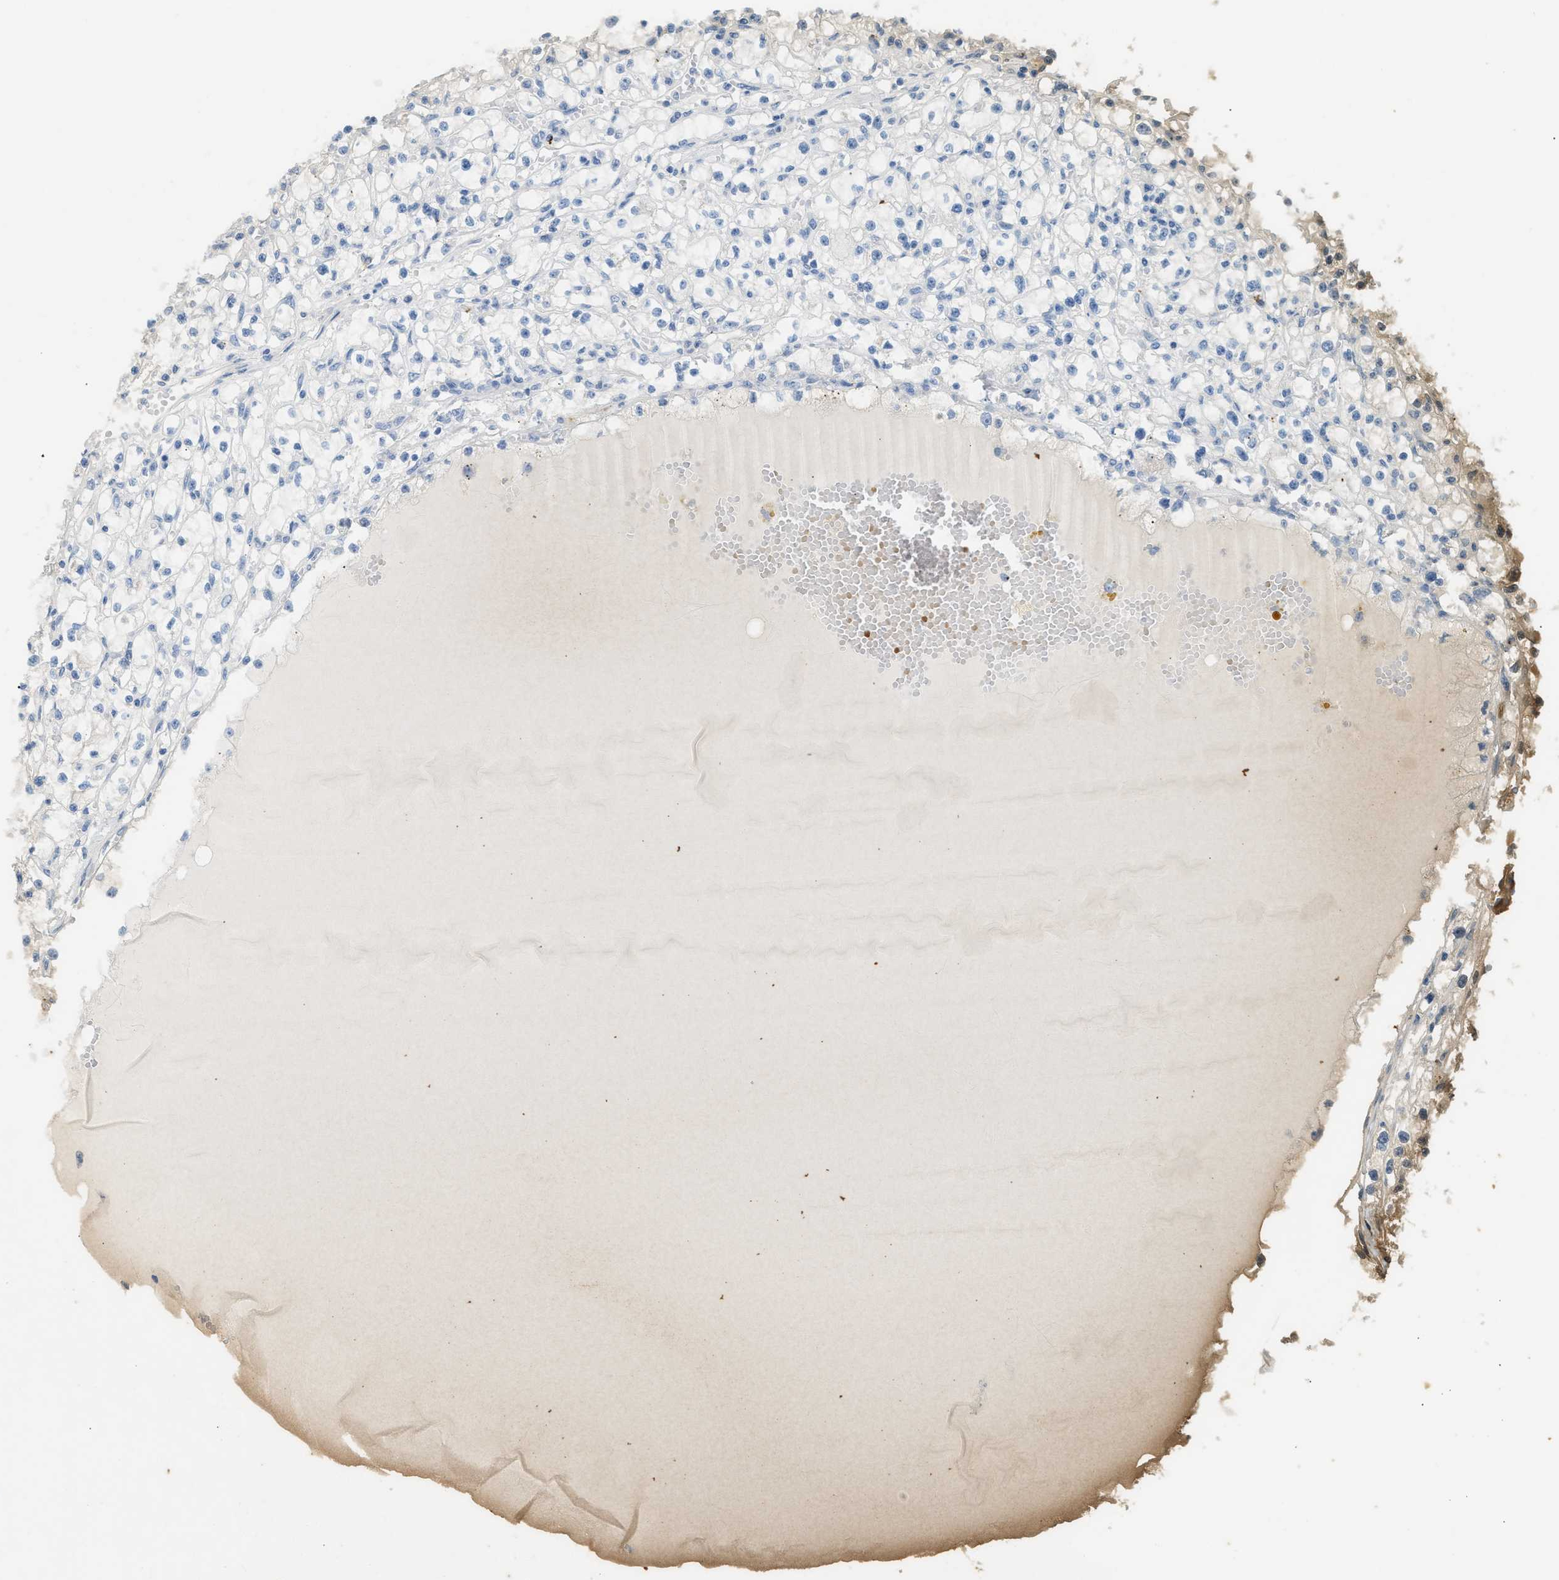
{"staining": {"intensity": "negative", "quantity": "none", "location": "none"}, "tissue": "renal cancer", "cell_type": "Tumor cells", "image_type": "cancer", "snomed": [{"axis": "morphology", "description": "Adenocarcinoma, NOS"}, {"axis": "topography", "description": "Kidney"}], "caption": "This is a photomicrograph of immunohistochemistry staining of renal adenocarcinoma, which shows no staining in tumor cells.", "gene": "ERBB2", "patient": {"sex": "male", "age": 56}}